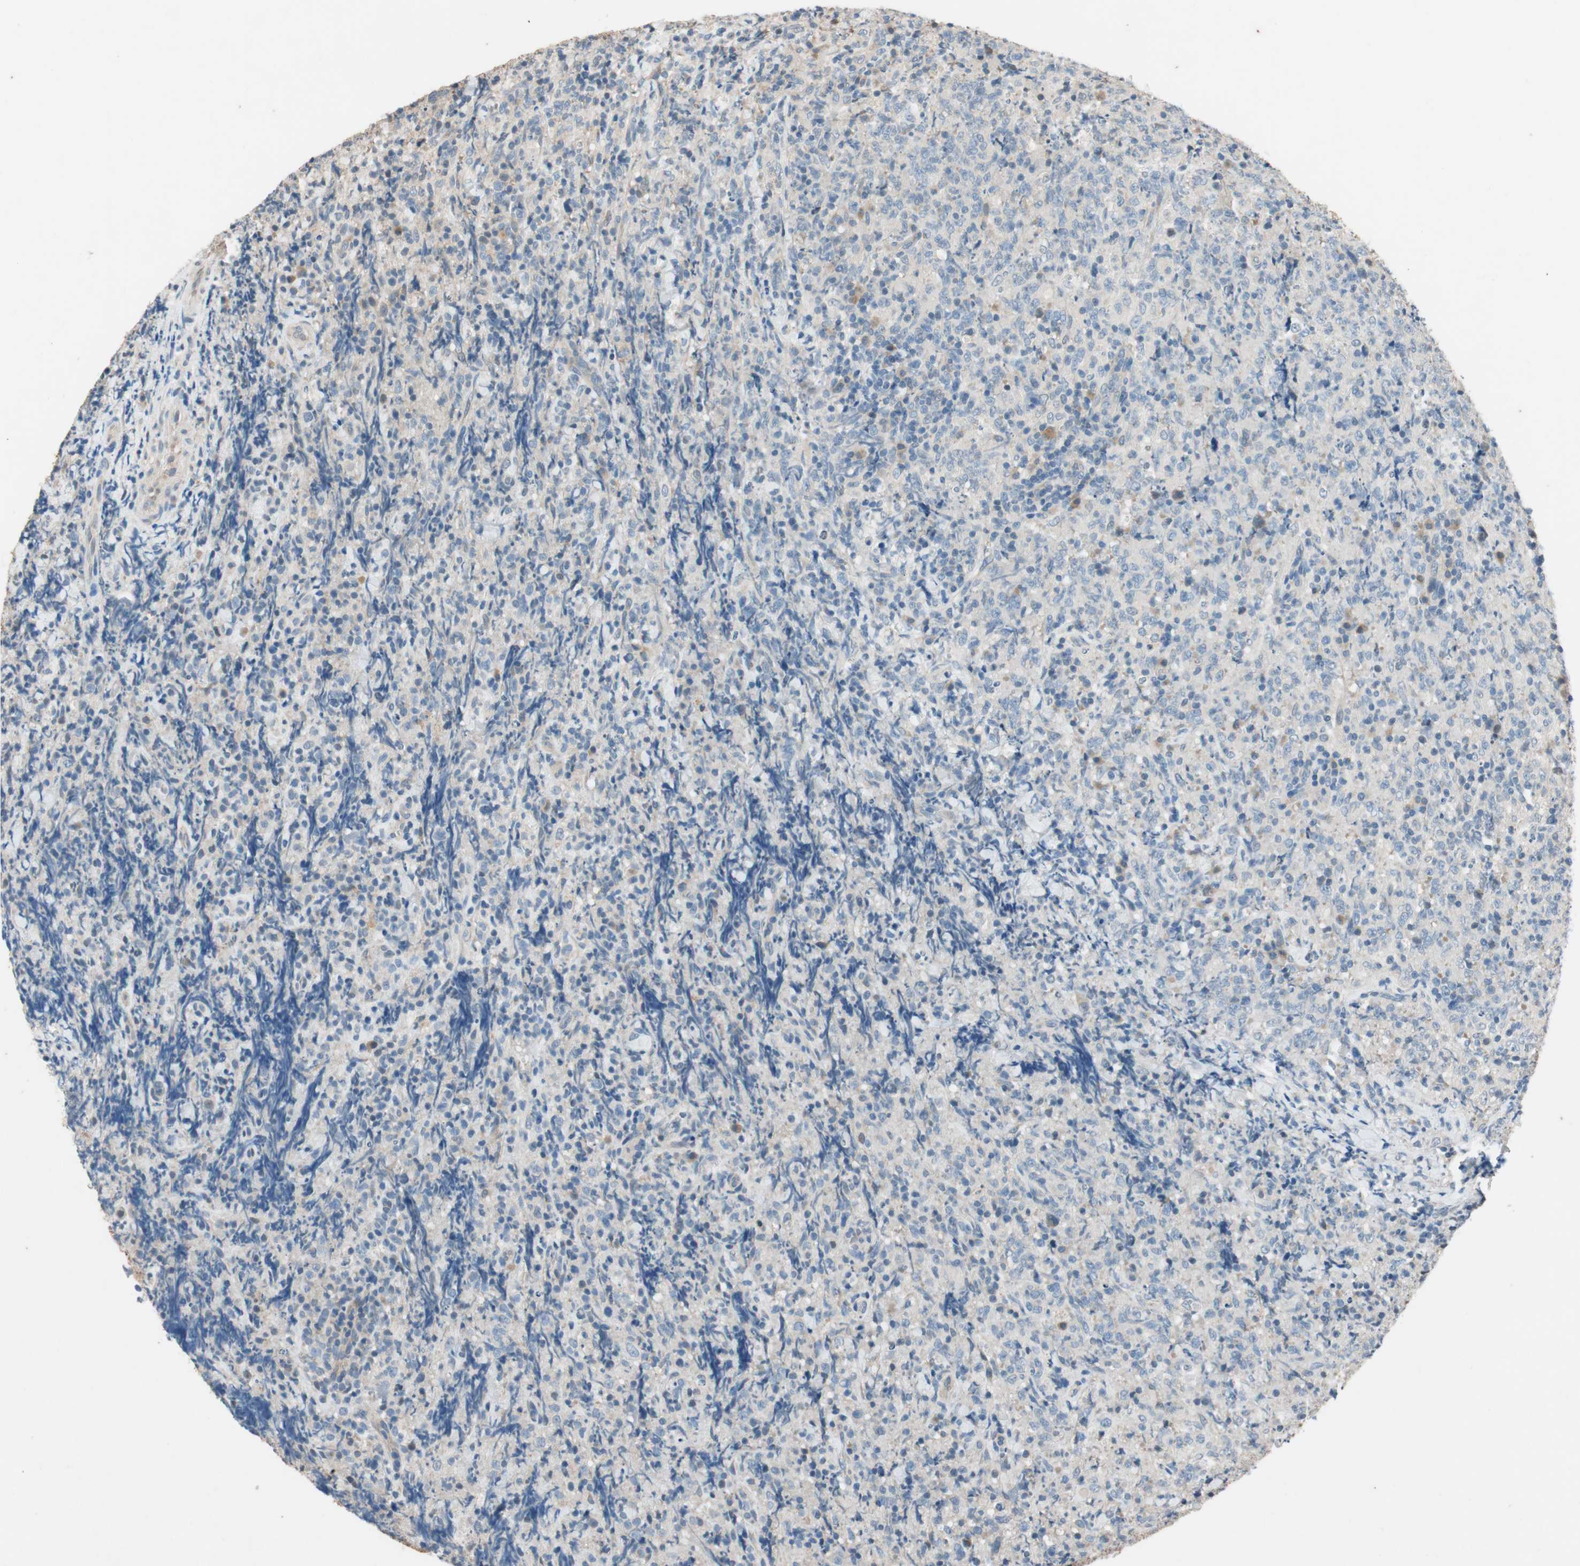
{"staining": {"intensity": "negative", "quantity": "none", "location": "none"}, "tissue": "lymphoma", "cell_type": "Tumor cells", "image_type": "cancer", "snomed": [{"axis": "morphology", "description": "Malignant lymphoma, non-Hodgkin's type, High grade"}, {"axis": "topography", "description": "Tonsil"}], "caption": "IHC image of human high-grade malignant lymphoma, non-Hodgkin's type stained for a protein (brown), which reveals no expression in tumor cells. Nuclei are stained in blue.", "gene": "SERPINB5", "patient": {"sex": "female", "age": 36}}